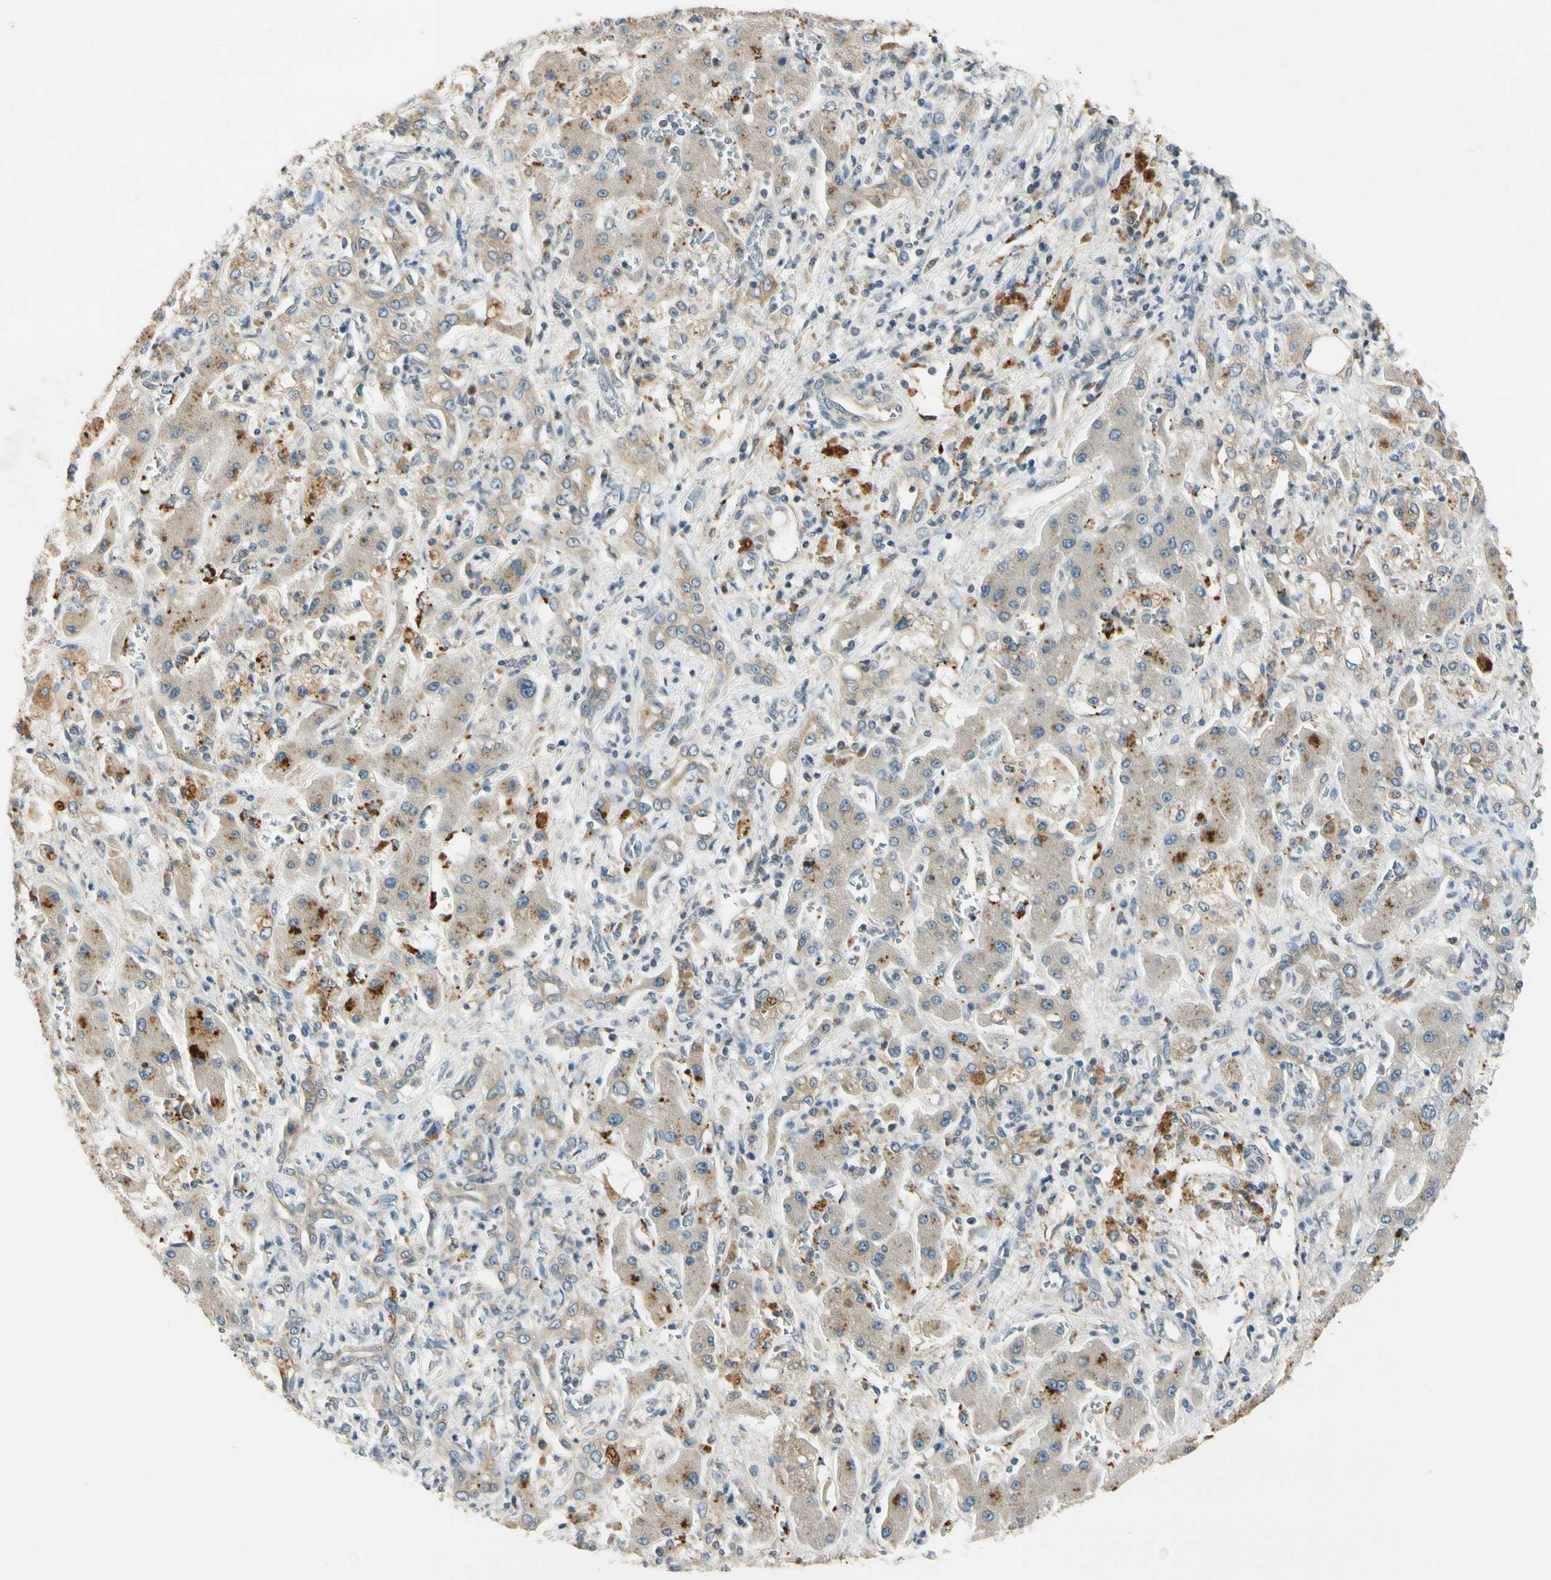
{"staining": {"intensity": "strong", "quantity": "25%-75%", "location": "cytoplasmic/membranous"}, "tissue": "liver cancer", "cell_type": "Tumor cells", "image_type": "cancer", "snomed": [{"axis": "morphology", "description": "Cholangiocarcinoma"}, {"axis": "topography", "description": "Liver"}], "caption": "Brown immunohistochemical staining in cholangiocarcinoma (liver) displays strong cytoplasmic/membranous positivity in approximately 25%-75% of tumor cells. The protein is shown in brown color, while the nuclei are stained blue.", "gene": "RPS6KB2", "patient": {"sex": "male", "age": 50}}